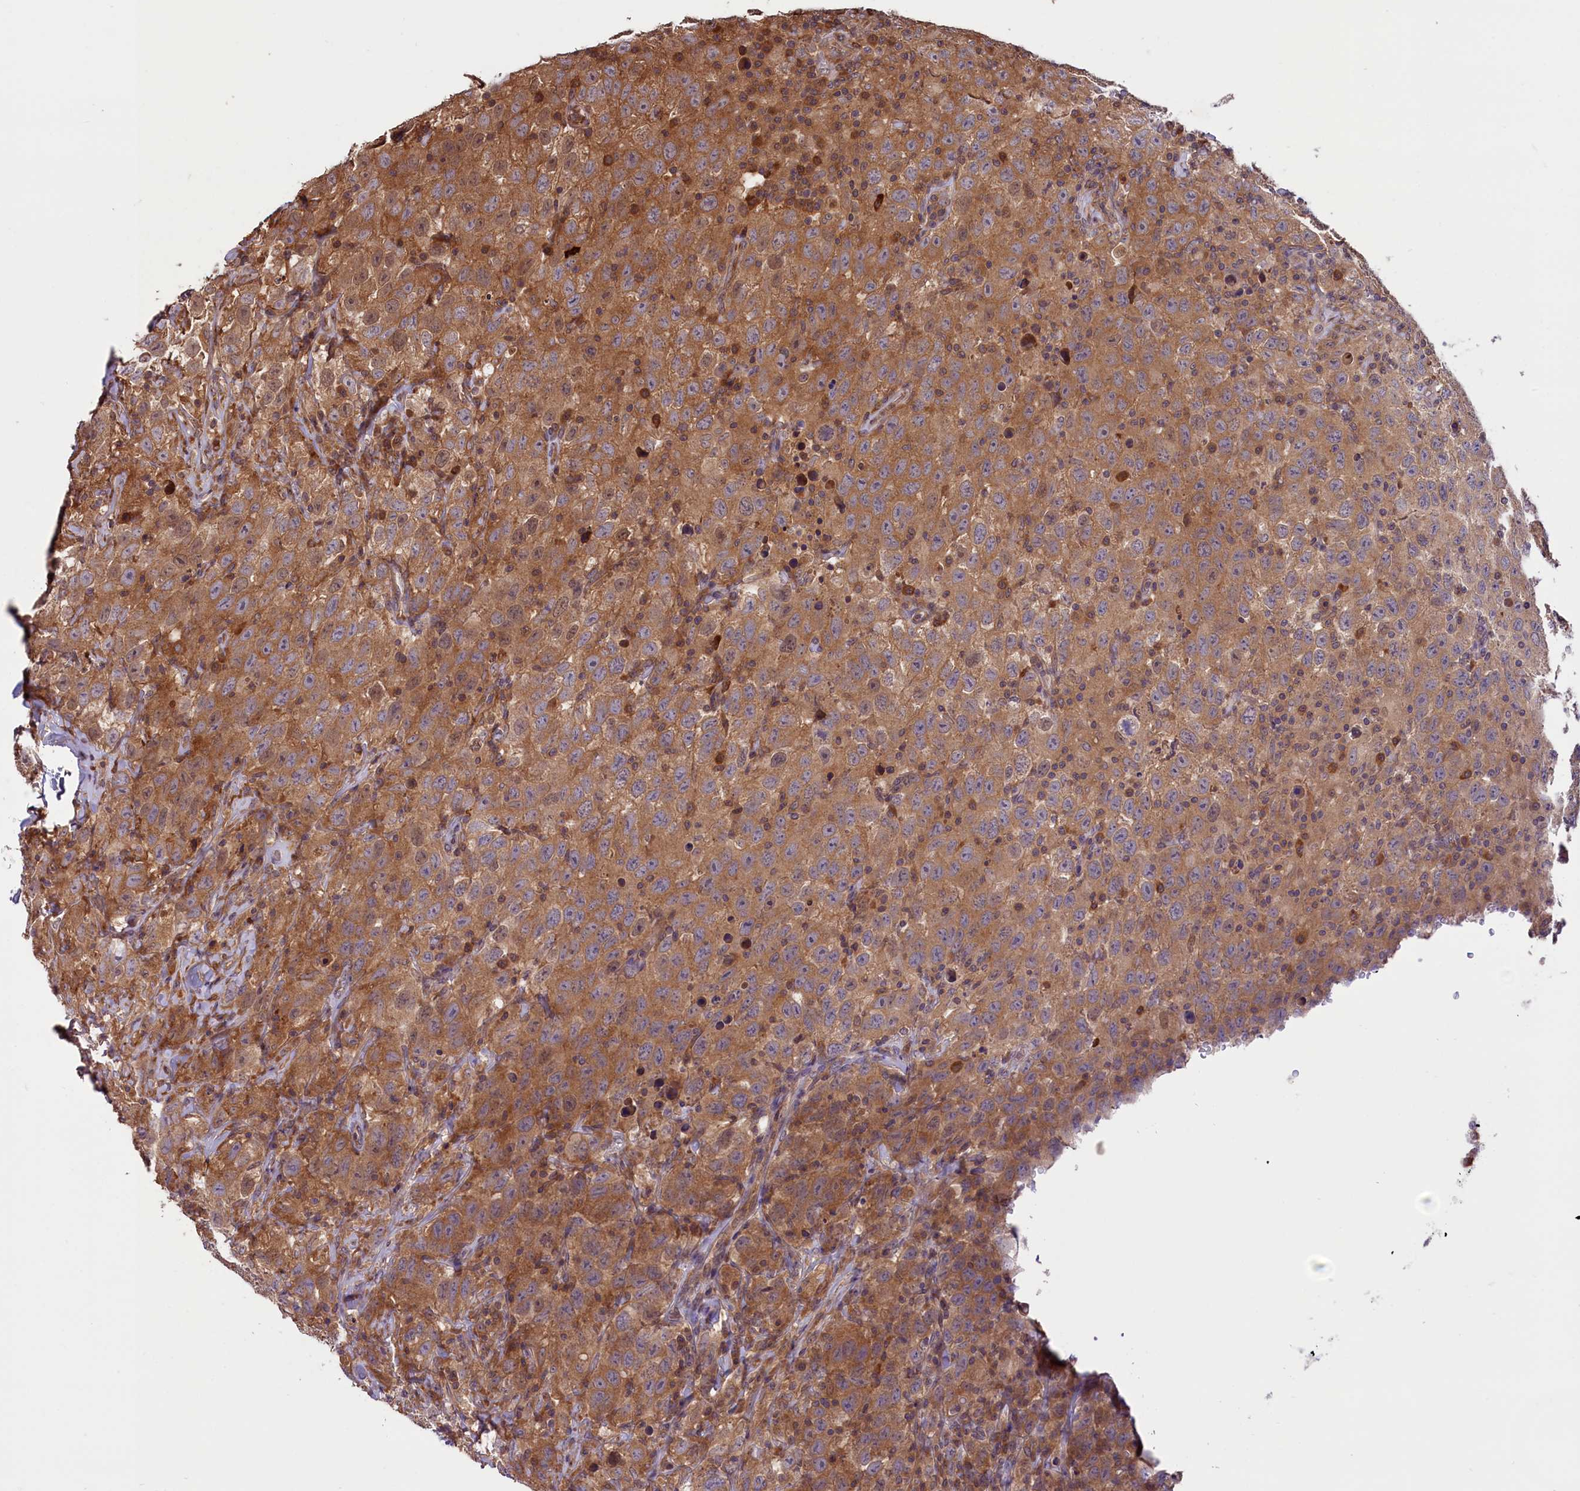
{"staining": {"intensity": "moderate", "quantity": ">75%", "location": "cytoplasmic/membranous"}, "tissue": "testis cancer", "cell_type": "Tumor cells", "image_type": "cancer", "snomed": [{"axis": "morphology", "description": "Seminoma, NOS"}, {"axis": "topography", "description": "Testis"}], "caption": "IHC (DAB) staining of testis cancer exhibits moderate cytoplasmic/membranous protein staining in approximately >75% of tumor cells.", "gene": "RIC8A", "patient": {"sex": "male", "age": 65}}